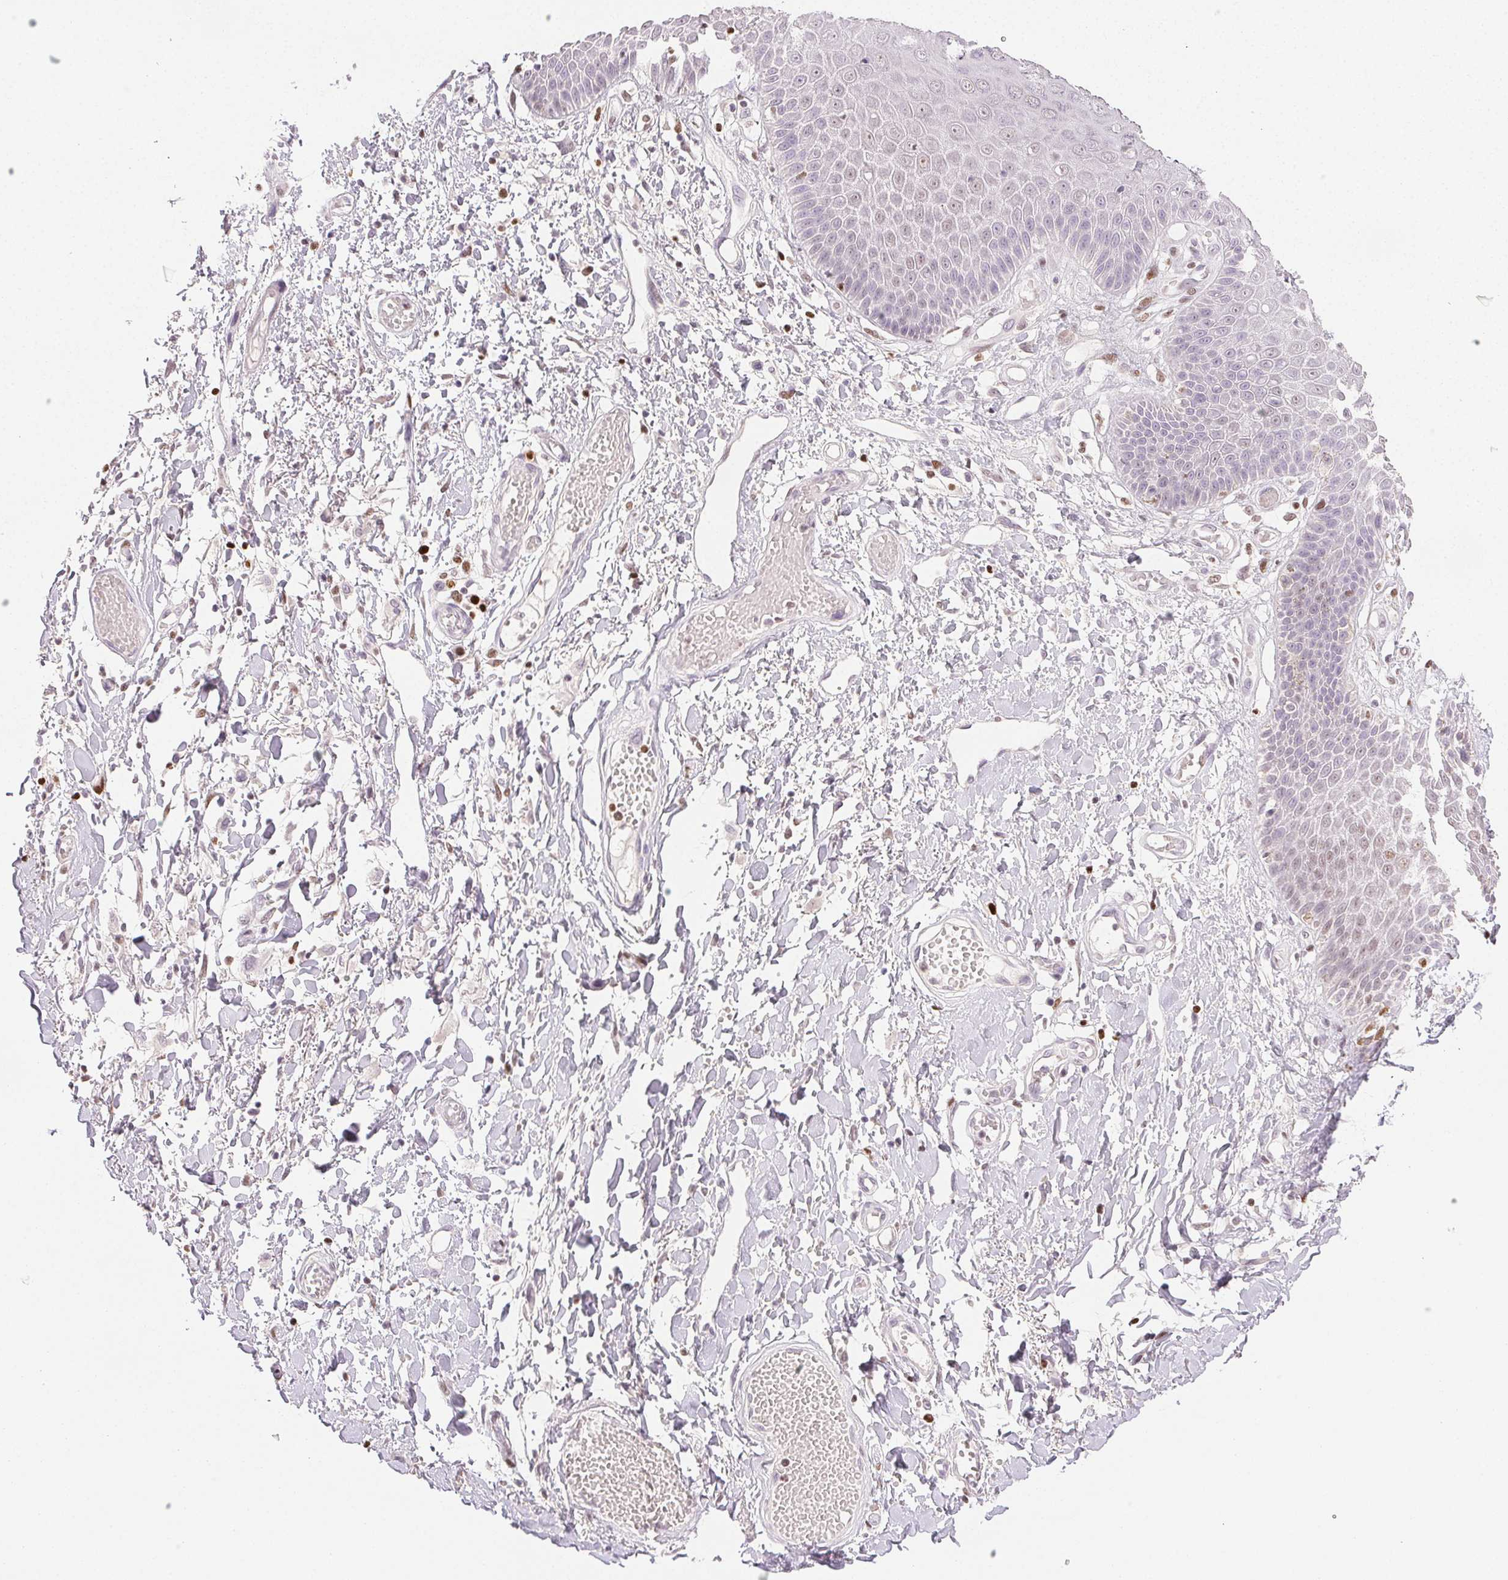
{"staining": {"intensity": "negative", "quantity": "none", "location": "none"}, "tissue": "skin", "cell_type": "Epidermal cells", "image_type": "normal", "snomed": [{"axis": "morphology", "description": "Normal tissue, NOS"}, {"axis": "topography", "description": "Anal"}, {"axis": "topography", "description": "Peripheral nerve tissue"}], "caption": "This is an immunohistochemistry histopathology image of benign skin. There is no expression in epidermal cells.", "gene": "RUNX2", "patient": {"sex": "male", "age": 78}}